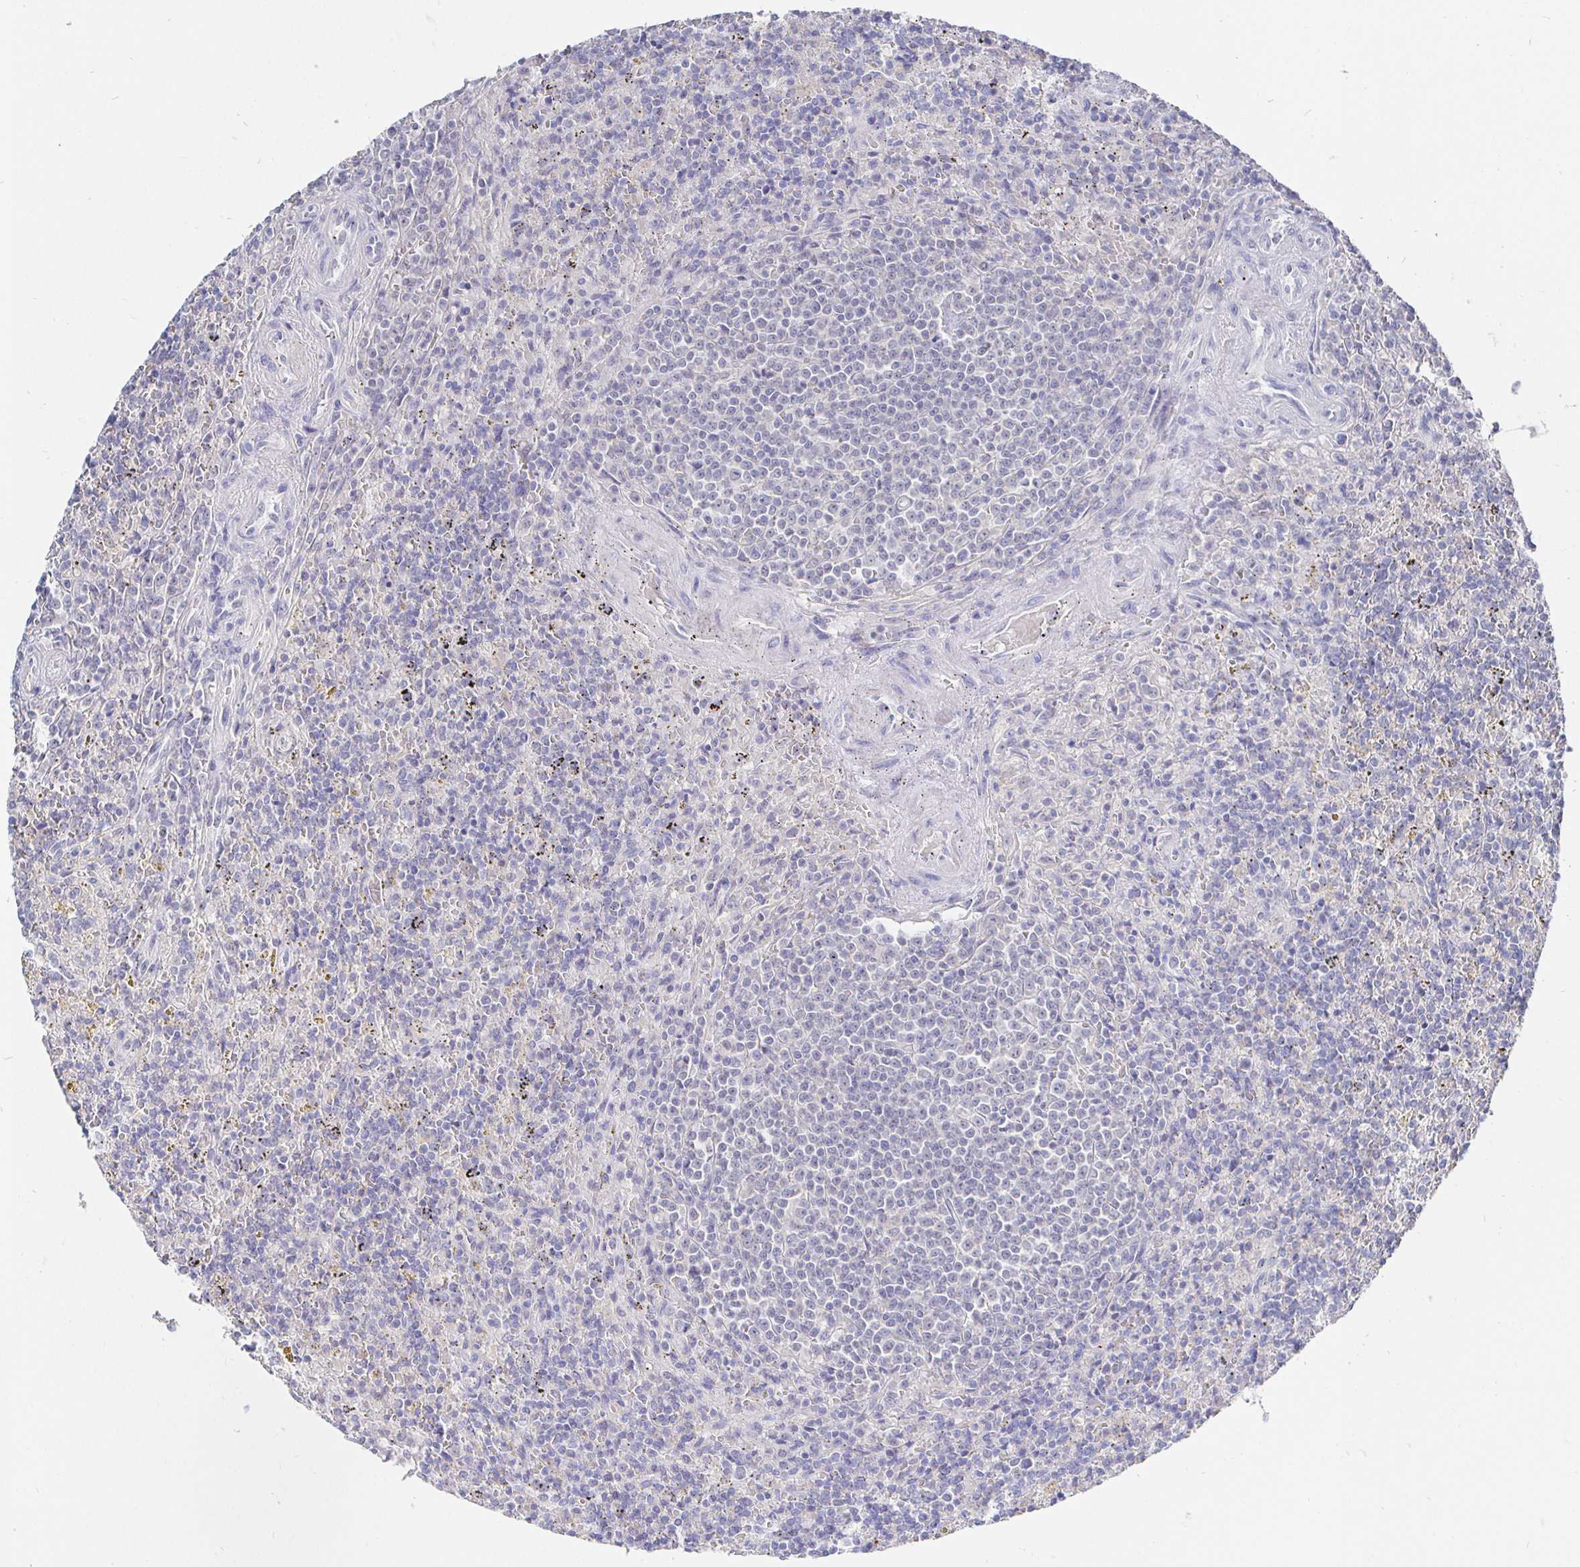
{"staining": {"intensity": "negative", "quantity": "none", "location": "none"}, "tissue": "lymphoma", "cell_type": "Tumor cells", "image_type": "cancer", "snomed": [{"axis": "morphology", "description": "Malignant lymphoma, non-Hodgkin's type, Low grade"}, {"axis": "topography", "description": "Spleen"}], "caption": "Immunohistochemistry (IHC) image of neoplastic tissue: human malignant lymphoma, non-Hodgkin's type (low-grade) stained with DAB reveals no significant protein expression in tumor cells.", "gene": "LRRC23", "patient": {"sex": "male", "age": 67}}